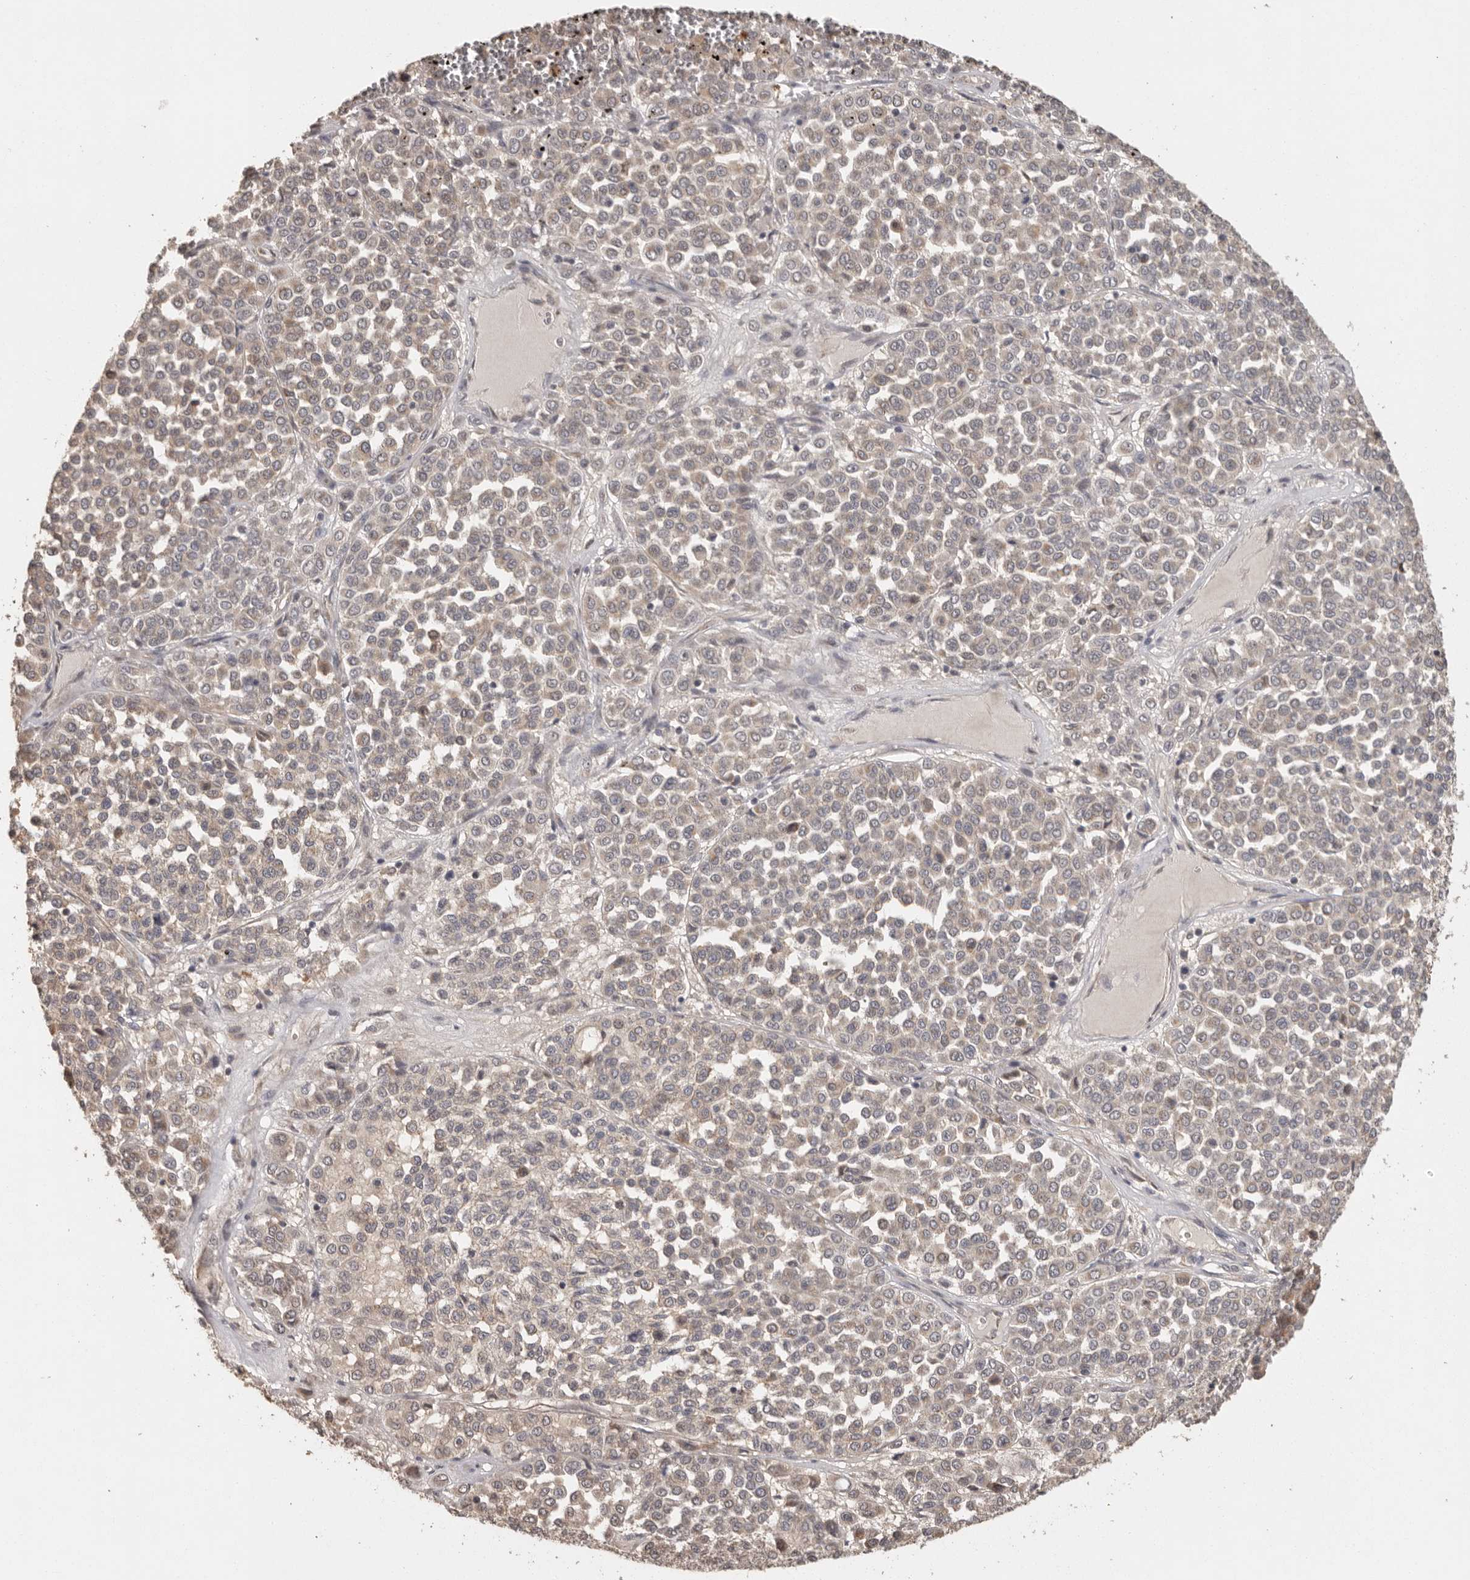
{"staining": {"intensity": "weak", "quantity": "<25%", "location": "cytoplasmic/membranous"}, "tissue": "melanoma", "cell_type": "Tumor cells", "image_type": "cancer", "snomed": [{"axis": "morphology", "description": "Malignant melanoma, Metastatic site"}, {"axis": "topography", "description": "Pancreas"}], "caption": "Tumor cells are negative for brown protein staining in malignant melanoma (metastatic site).", "gene": "BAIAP2", "patient": {"sex": "female", "age": 30}}